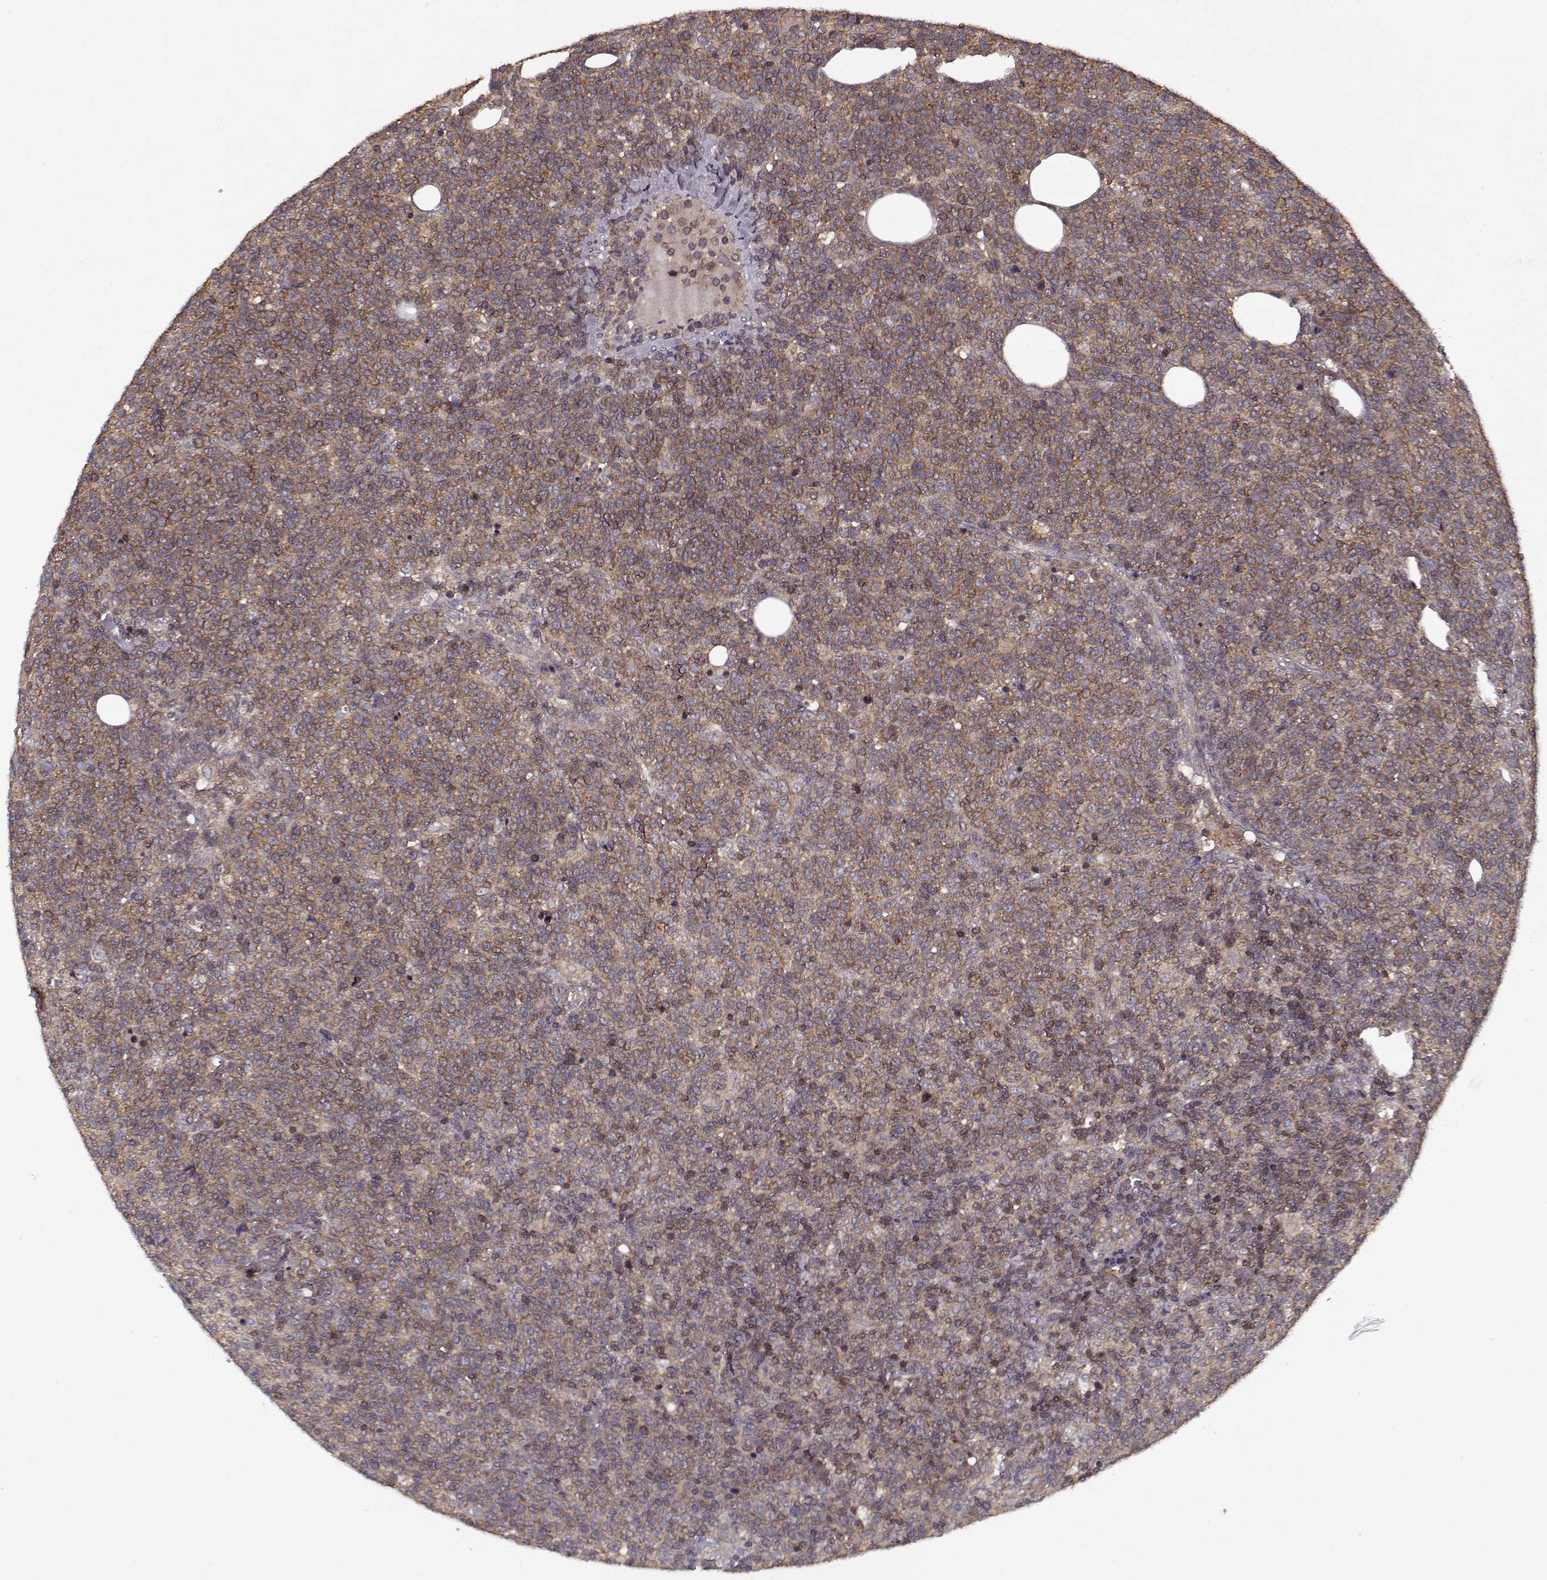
{"staining": {"intensity": "weak", "quantity": ">75%", "location": "cytoplasmic/membranous"}, "tissue": "lymphoma", "cell_type": "Tumor cells", "image_type": "cancer", "snomed": [{"axis": "morphology", "description": "Malignant lymphoma, non-Hodgkin's type, High grade"}, {"axis": "topography", "description": "Lymph node"}], "caption": "This image exhibits immunohistochemistry (IHC) staining of human high-grade malignant lymphoma, non-Hodgkin's type, with low weak cytoplasmic/membranous positivity in approximately >75% of tumor cells.", "gene": "PPP1R12A", "patient": {"sex": "male", "age": 61}}